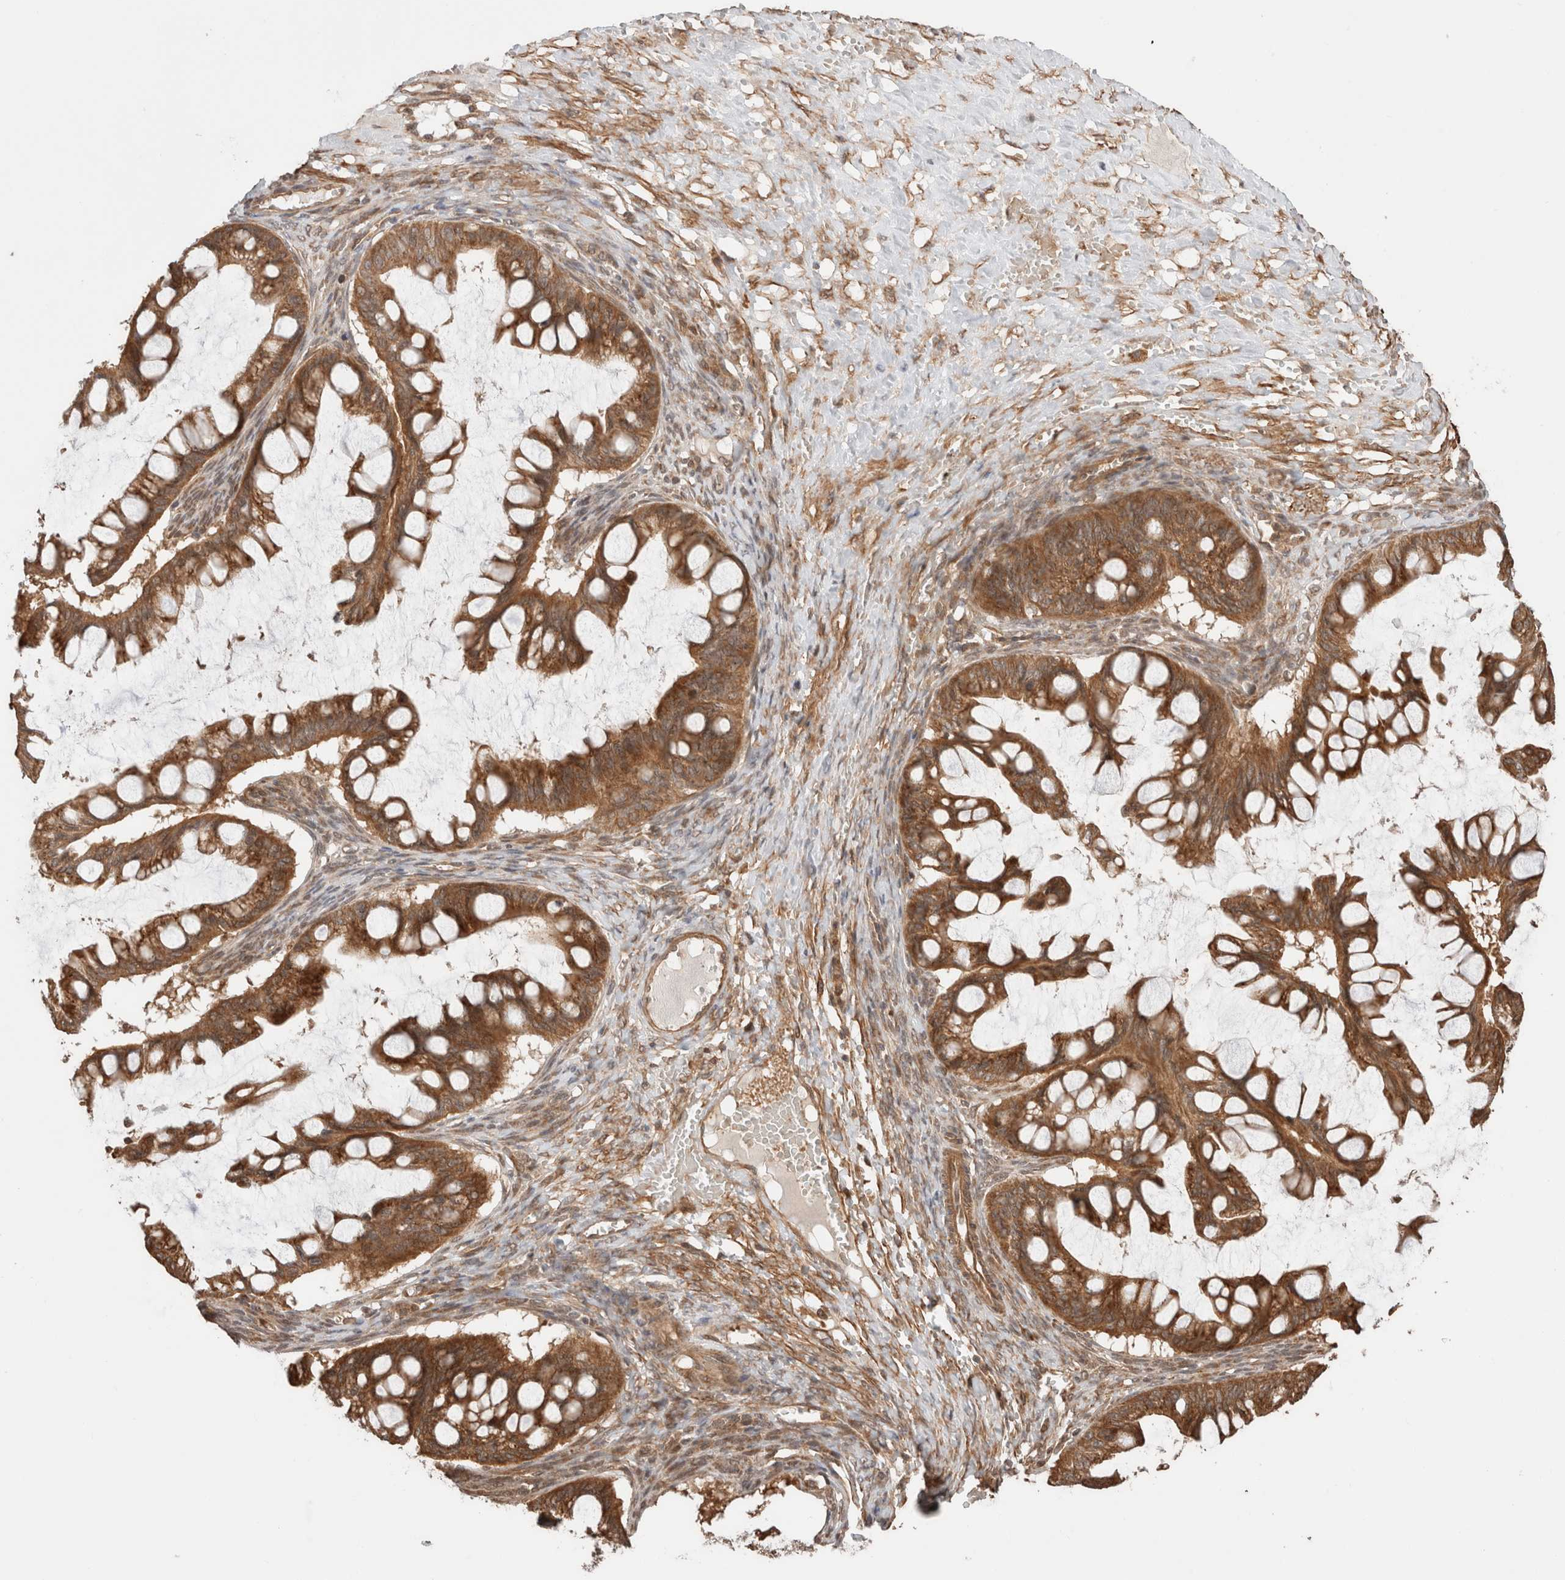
{"staining": {"intensity": "strong", "quantity": ">75%", "location": "cytoplasmic/membranous"}, "tissue": "ovarian cancer", "cell_type": "Tumor cells", "image_type": "cancer", "snomed": [{"axis": "morphology", "description": "Cystadenocarcinoma, mucinous, NOS"}, {"axis": "topography", "description": "Ovary"}], "caption": "A brown stain labels strong cytoplasmic/membranous expression of a protein in human ovarian cancer tumor cells.", "gene": "ZNF649", "patient": {"sex": "female", "age": 73}}